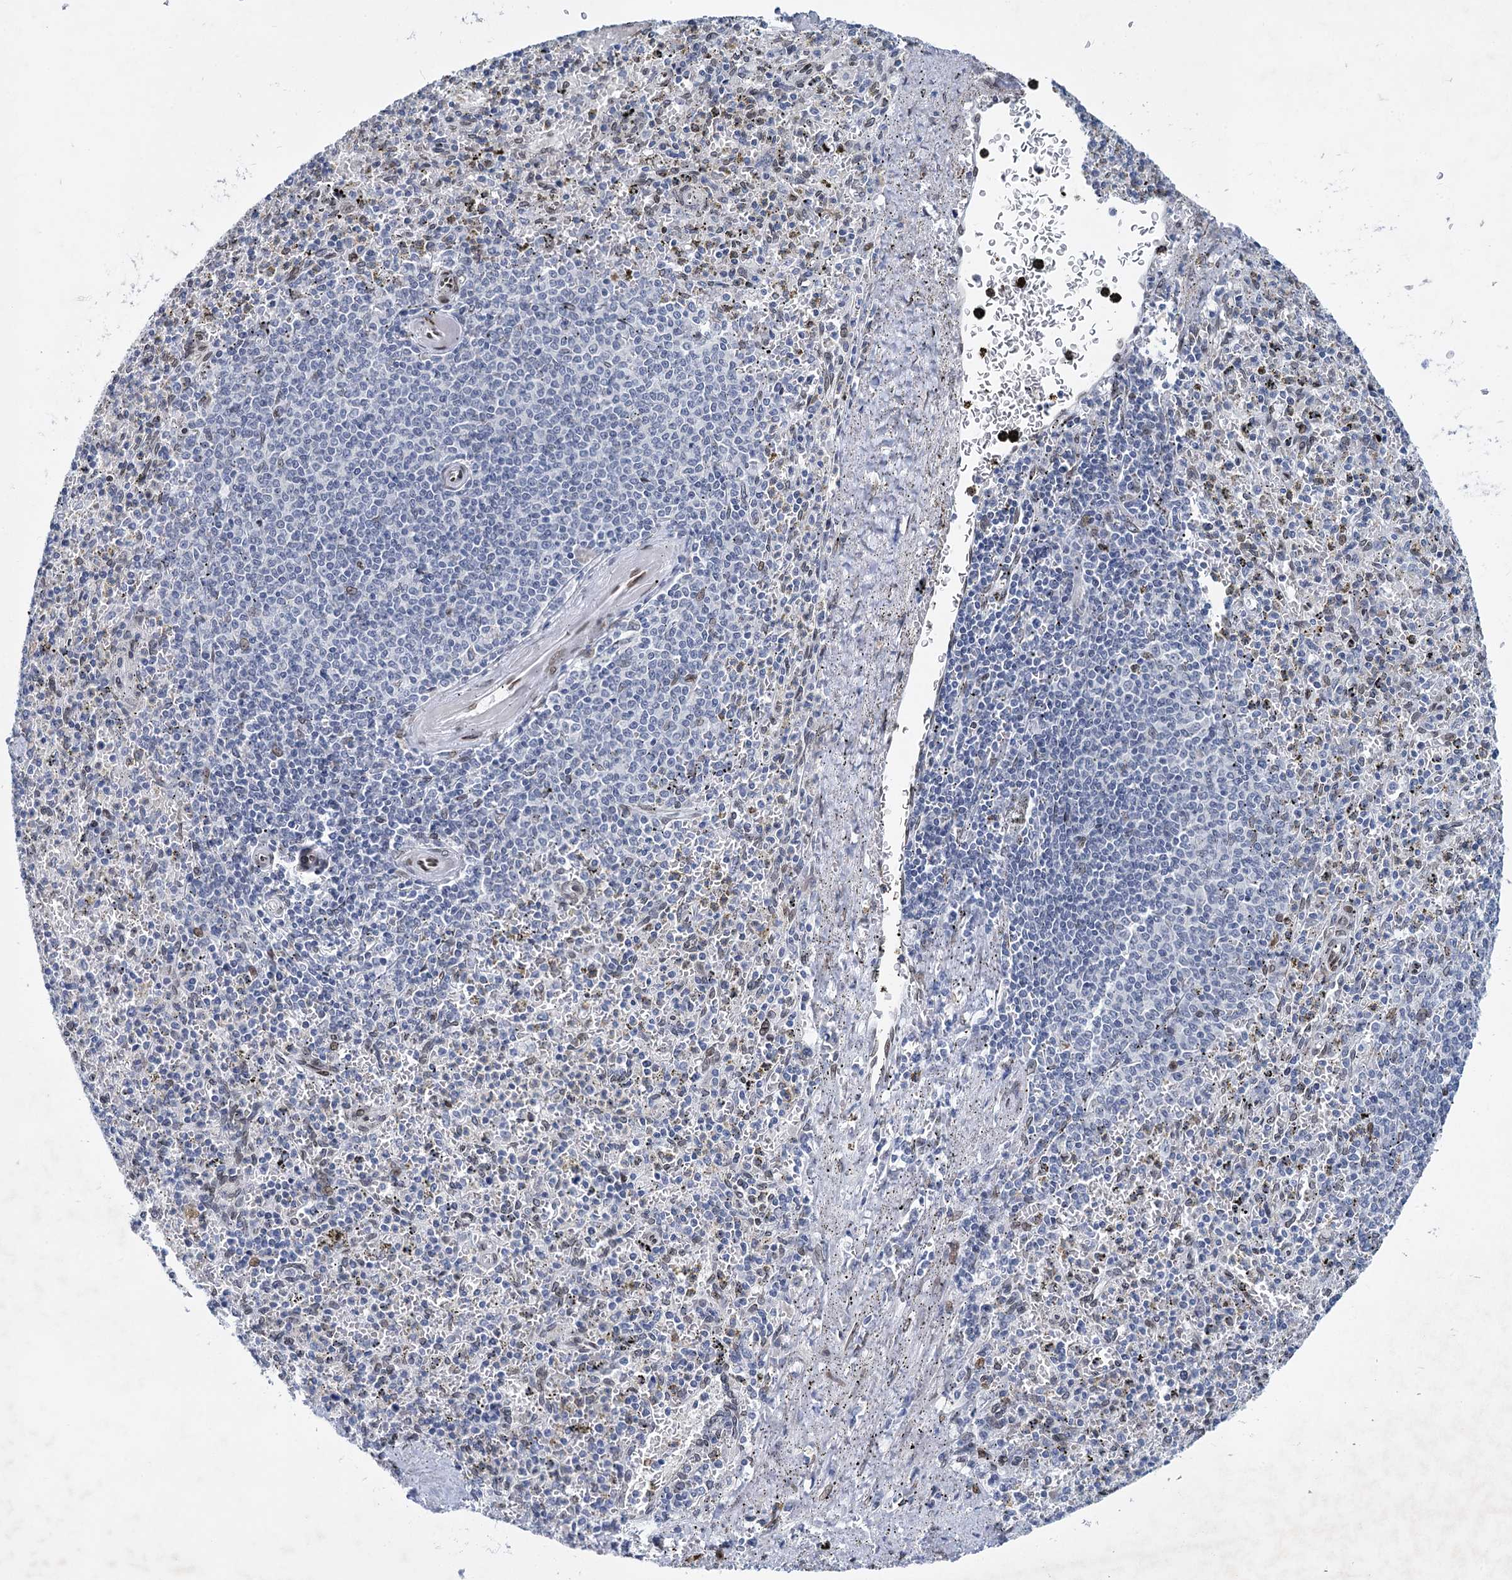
{"staining": {"intensity": "moderate", "quantity": "<25%", "location": "cytoplasmic/membranous,nuclear"}, "tissue": "spleen", "cell_type": "Cells in red pulp", "image_type": "normal", "snomed": [{"axis": "morphology", "description": "Normal tissue, NOS"}, {"axis": "topography", "description": "Spleen"}], "caption": "Immunohistochemistry (IHC) micrograph of normal spleen stained for a protein (brown), which displays low levels of moderate cytoplasmic/membranous,nuclear staining in approximately <25% of cells in red pulp.", "gene": "PRSS35", "patient": {"sex": "male", "age": 72}}